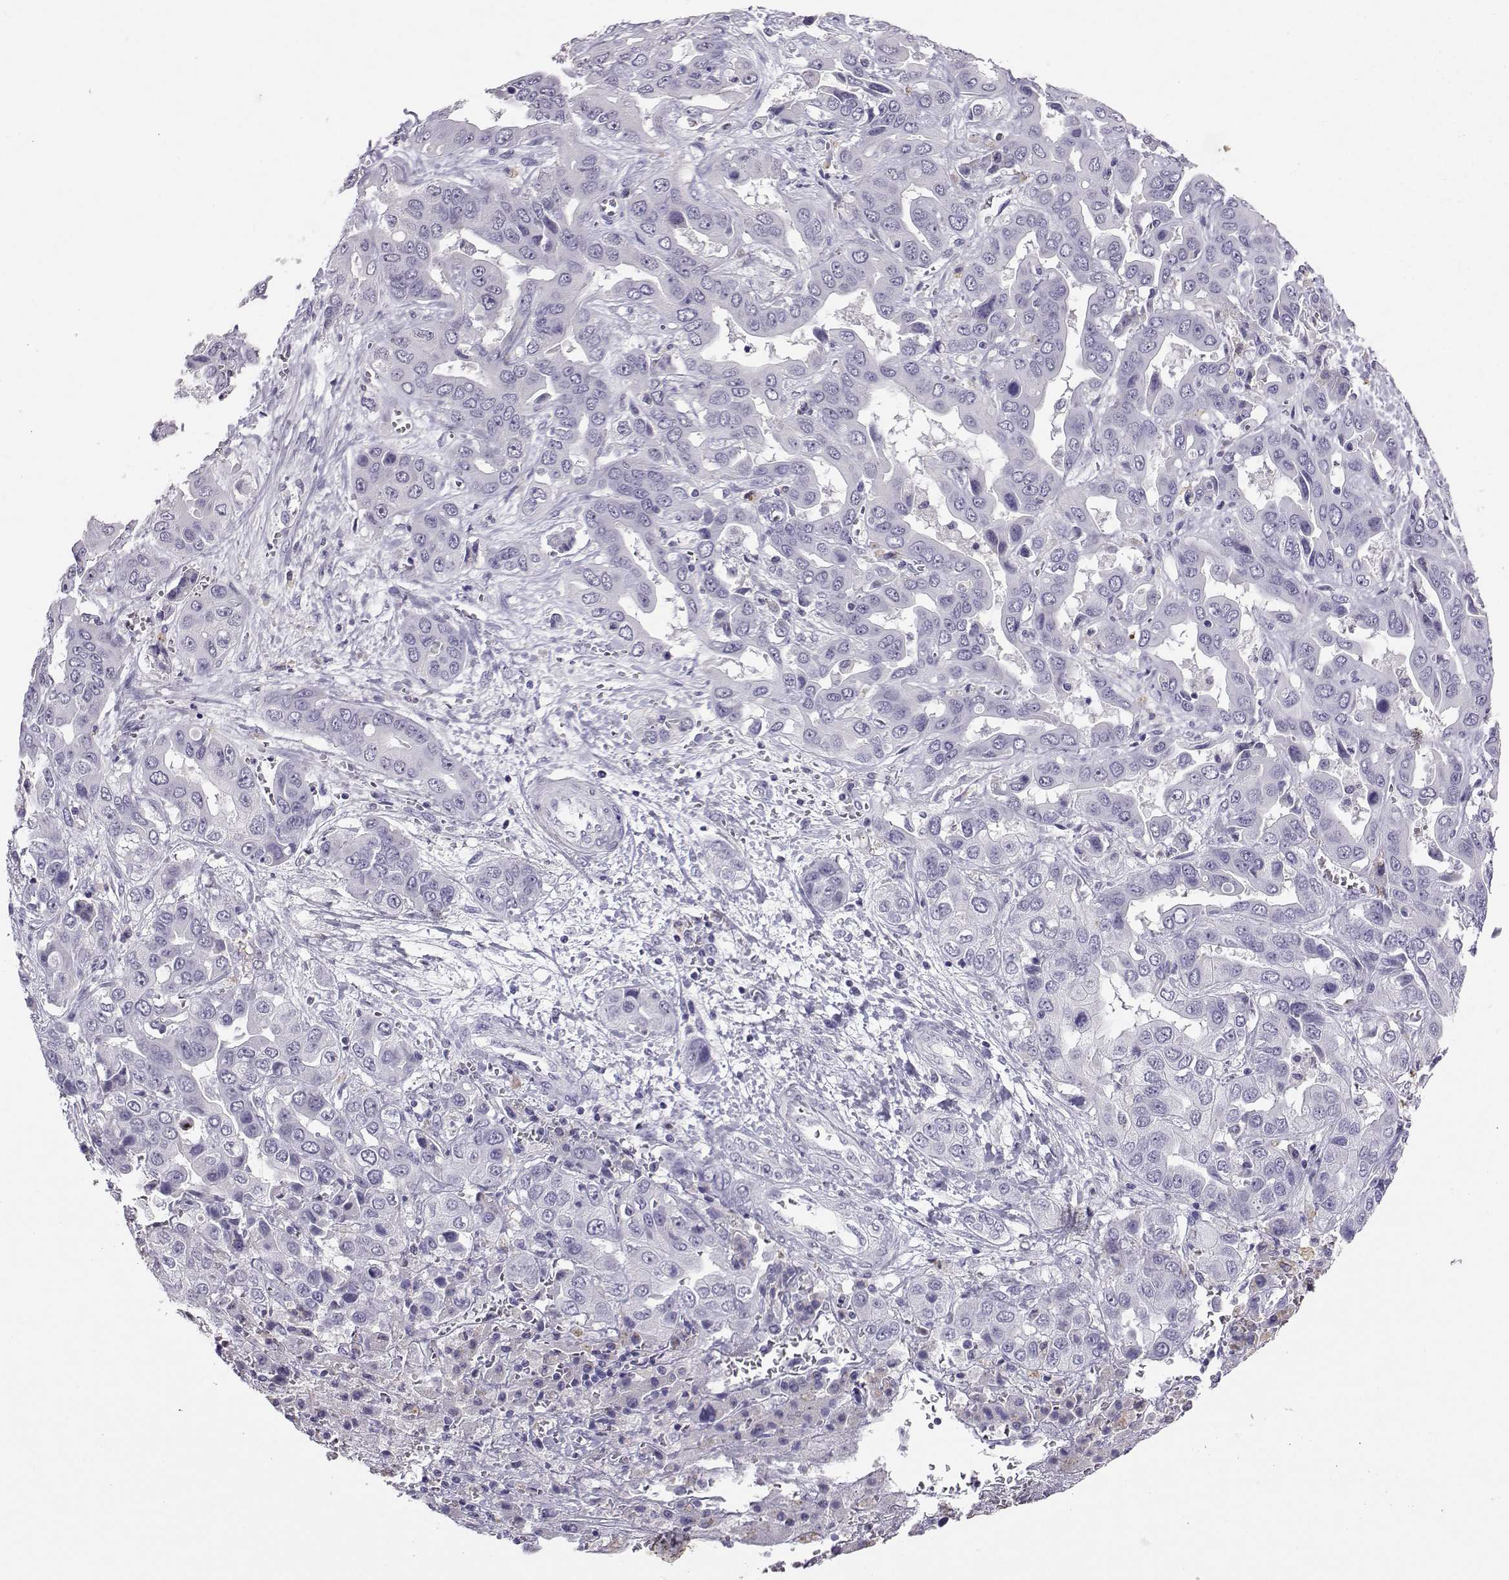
{"staining": {"intensity": "negative", "quantity": "none", "location": "none"}, "tissue": "liver cancer", "cell_type": "Tumor cells", "image_type": "cancer", "snomed": [{"axis": "morphology", "description": "Cholangiocarcinoma"}, {"axis": "topography", "description": "Liver"}], "caption": "Immunohistochemistry micrograph of neoplastic tissue: human liver cholangiocarcinoma stained with DAB (3,3'-diaminobenzidine) shows no significant protein expression in tumor cells.", "gene": "TBR1", "patient": {"sex": "female", "age": 52}}